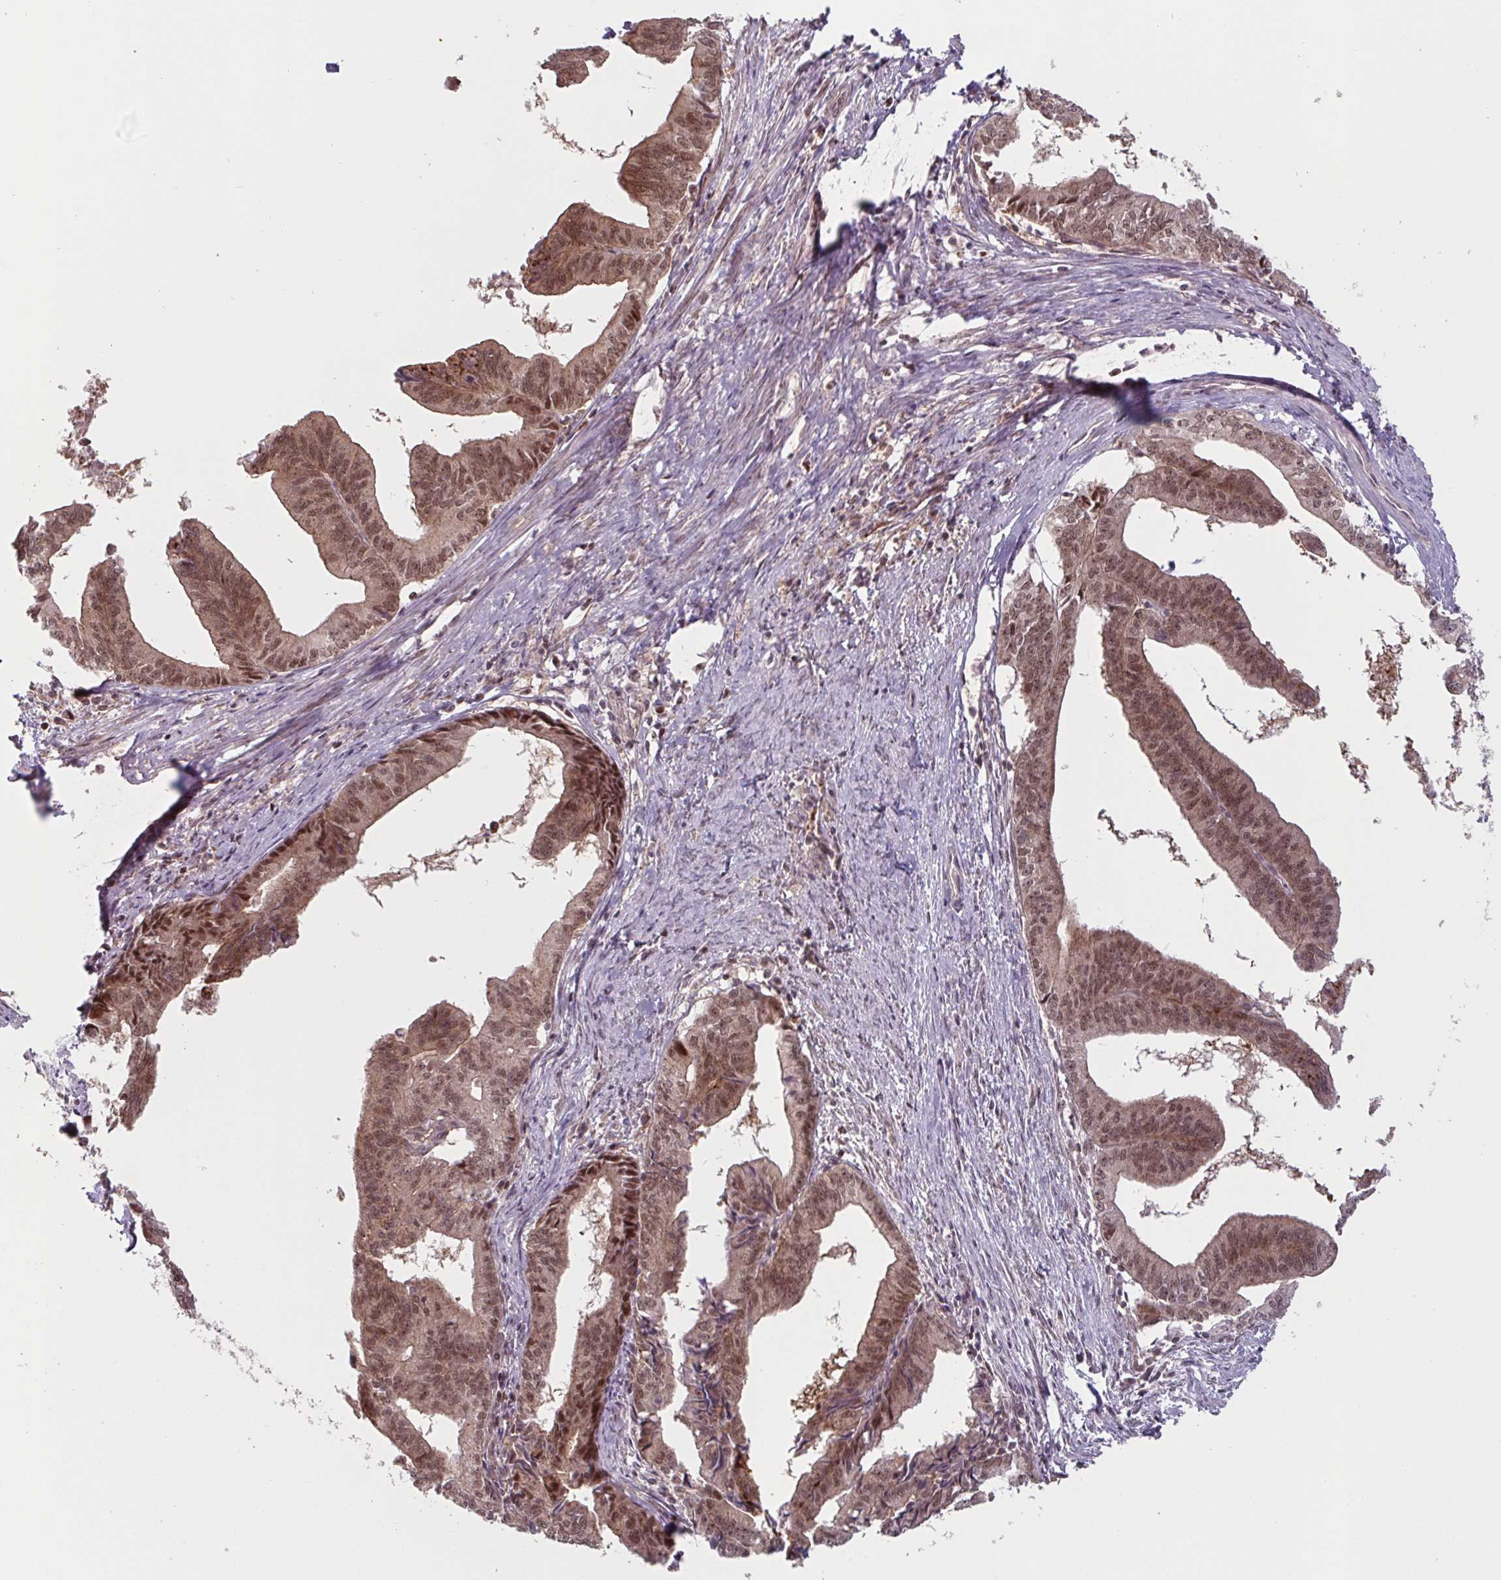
{"staining": {"intensity": "moderate", "quantity": ">75%", "location": "cytoplasmic/membranous,nuclear"}, "tissue": "endometrial cancer", "cell_type": "Tumor cells", "image_type": "cancer", "snomed": [{"axis": "morphology", "description": "Adenocarcinoma, NOS"}, {"axis": "topography", "description": "Endometrium"}], "caption": "This is a photomicrograph of immunohistochemistry (IHC) staining of endometrial cancer (adenocarcinoma), which shows moderate staining in the cytoplasmic/membranous and nuclear of tumor cells.", "gene": "NLRP13", "patient": {"sex": "female", "age": 65}}